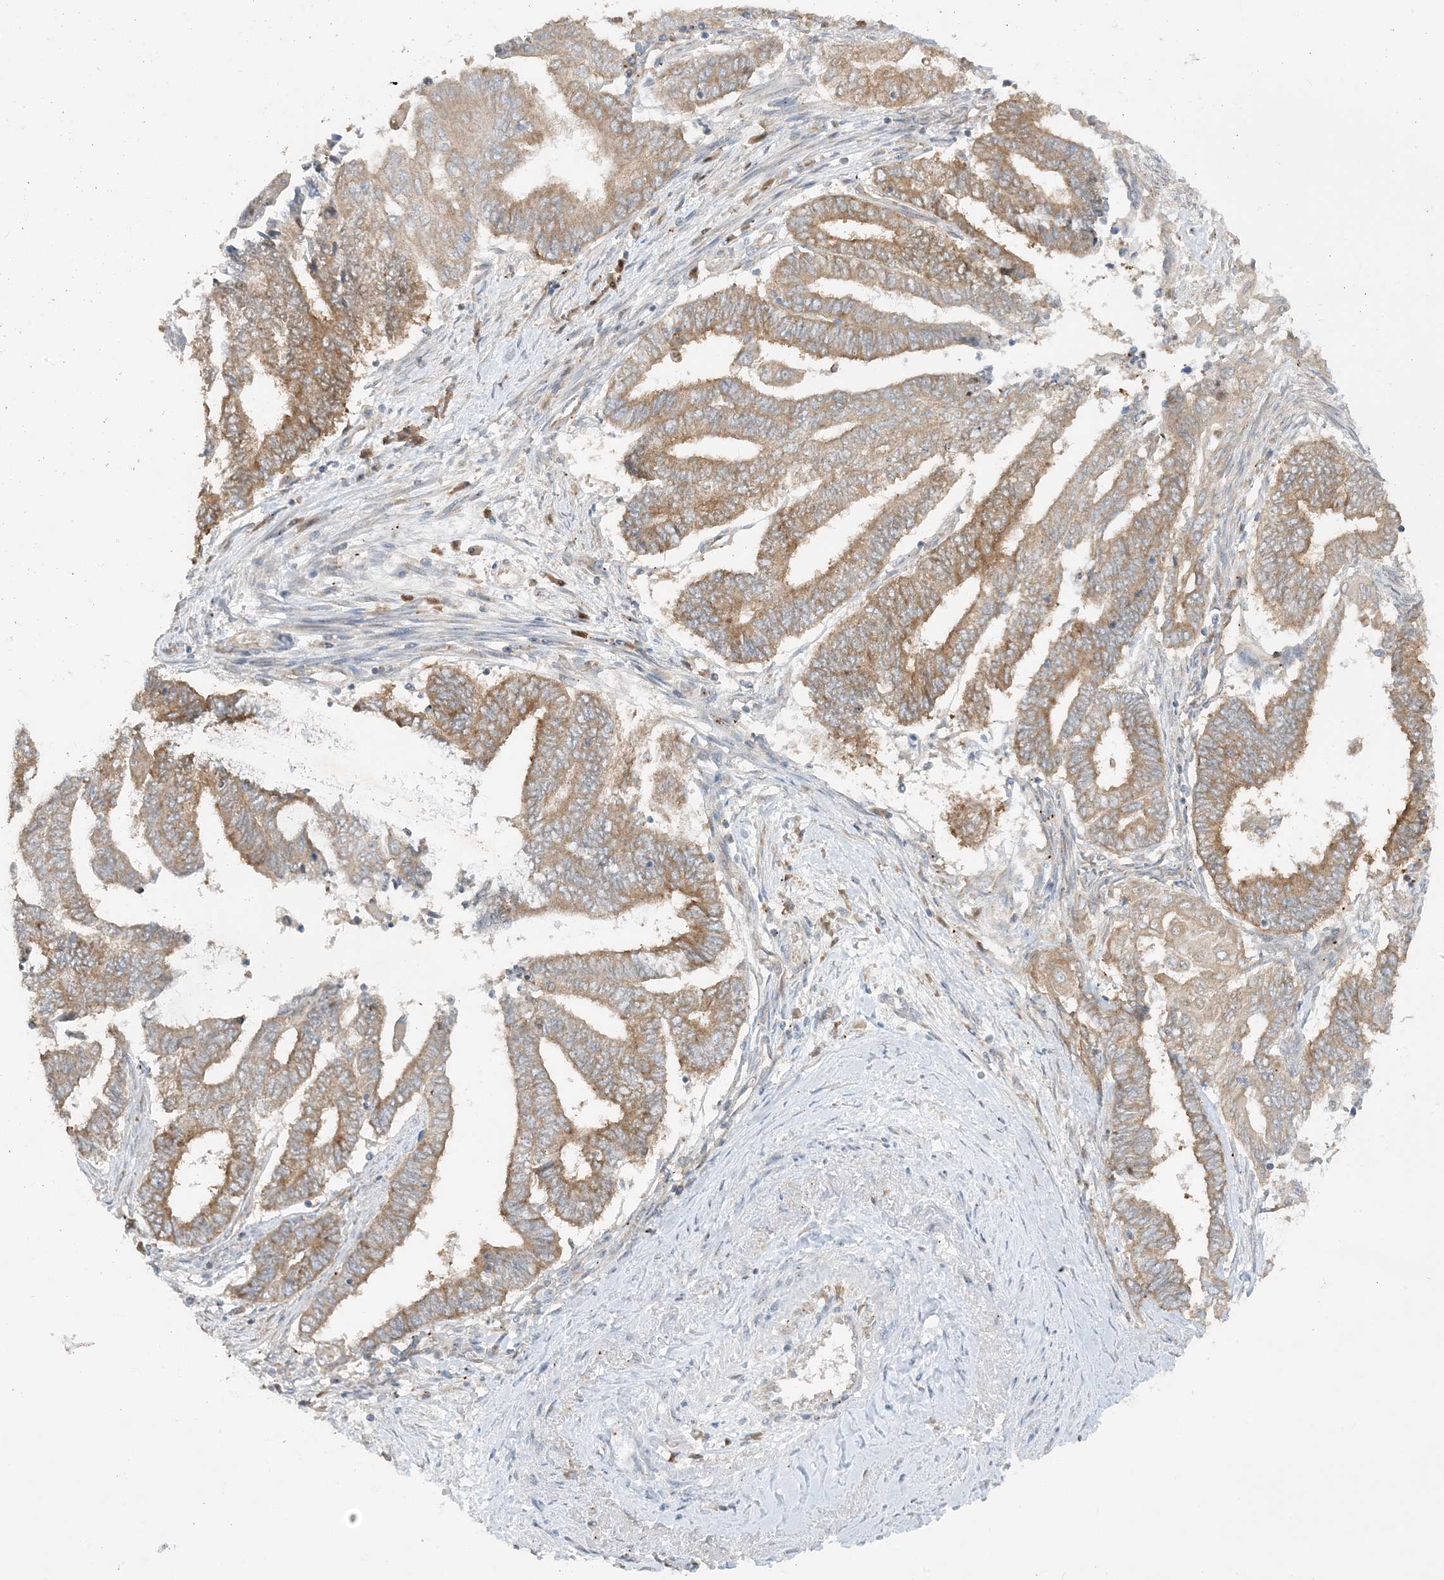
{"staining": {"intensity": "moderate", "quantity": ">75%", "location": "cytoplasmic/membranous"}, "tissue": "endometrial cancer", "cell_type": "Tumor cells", "image_type": "cancer", "snomed": [{"axis": "morphology", "description": "Adenocarcinoma, NOS"}, {"axis": "topography", "description": "Uterus"}, {"axis": "topography", "description": "Endometrium"}], "caption": "Tumor cells reveal medium levels of moderate cytoplasmic/membranous positivity in approximately >75% of cells in endometrial cancer (adenocarcinoma). (Stains: DAB in brown, nuclei in blue, Microscopy: brightfield microscopy at high magnification).", "gene": "RPP40", "patient": {"sex": "female", "age": 70}}